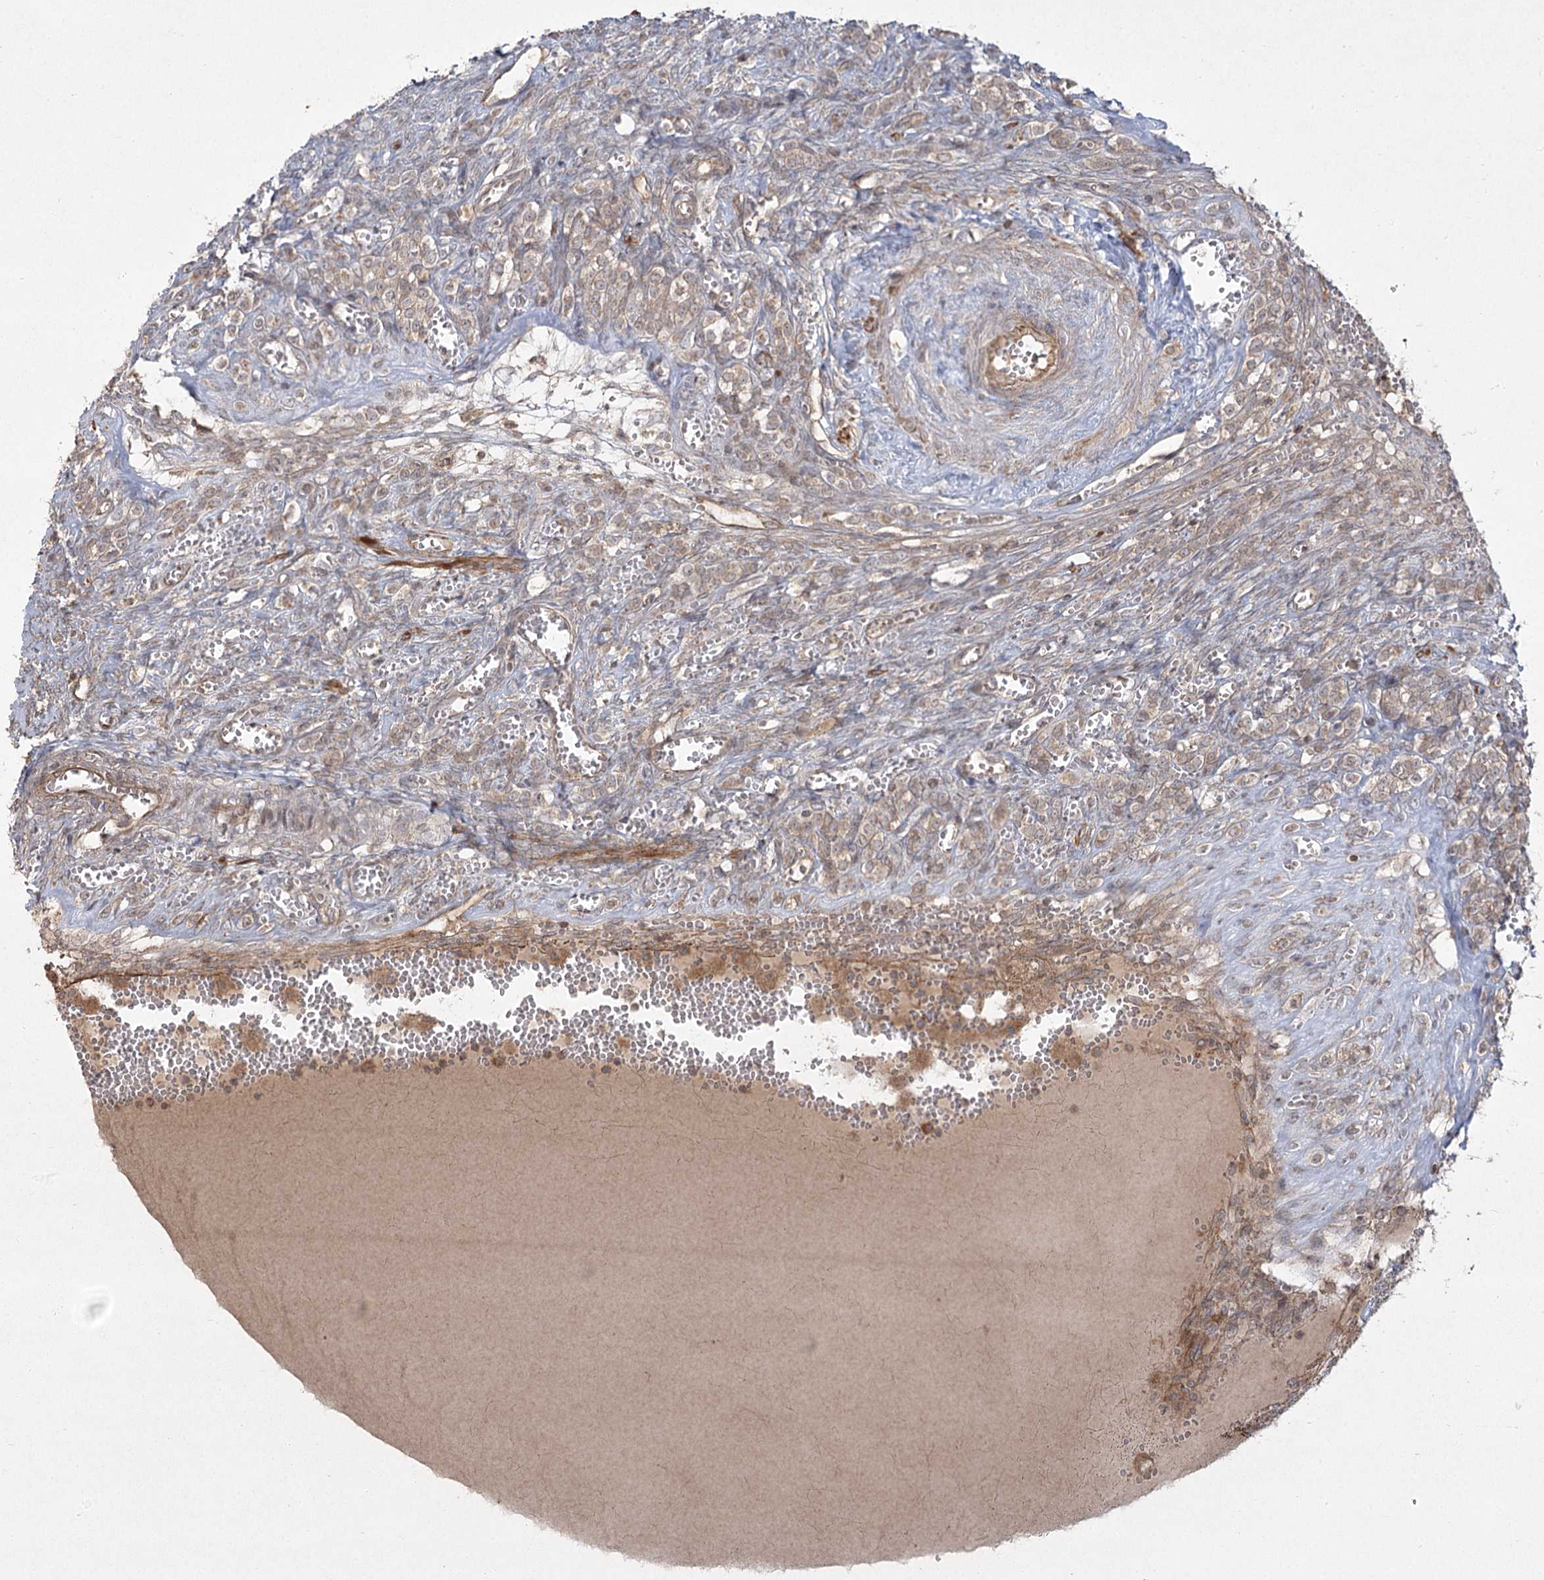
{"staining": {"intensity": "weak", "quantity": "25%-75%", "location": "cytoplasmic/membranous"}, "tissue": "ovary", "cell_type": "Ovarian stroma cells", "image_type": "normal", "snomed": [{"axis": "morphology", "description": "Normal tissue, NOS"}, {"axis": "topography", "description": "Ovary"}], "caption": "IHC of normal ovary exhibits low levels of weak cytoplasmic/membranous staining in approximately 25%-75% of ovarian stroma cells. (IHC, brightfield microscopy, high magnification).", "gene": "CPLANE1", "patient": {"sex": "female", "age": 41}}